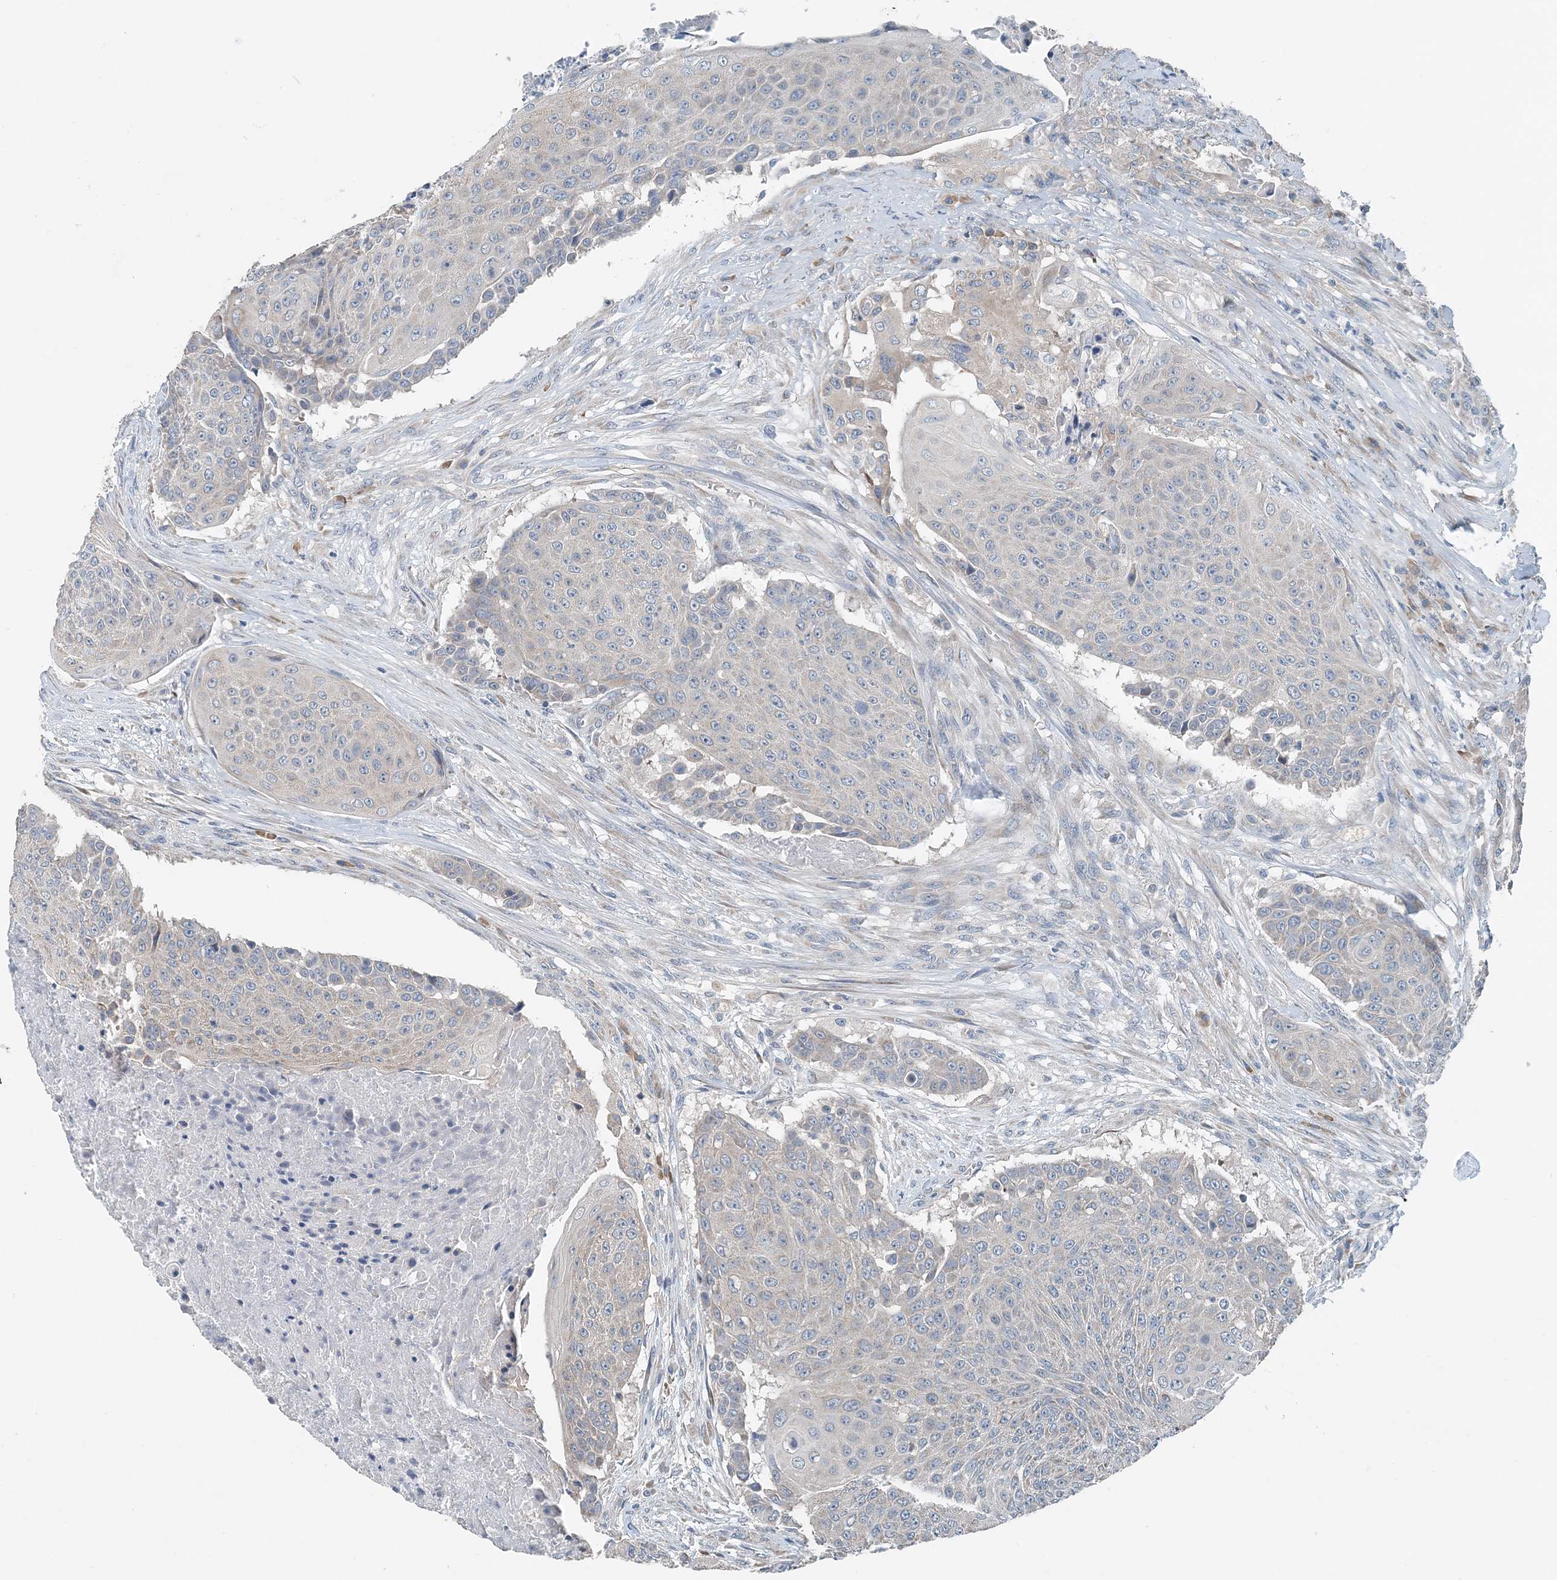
{"staining": {"intensity": "negative", "quantity": "none", "location": "none"}, "tissue": "urothelial cancer", "cell_type": "Tumor cells", "image_type": "cancer", "snomed": [{"axis": "morphology", "description": "Urothelial carcinoma, High grade"}, {"axis": "topography", "description": "Urinary bladder"}], "caption": "Immunohistochemistry of high-grade urothelial carcinoma shows no staining in tumor cells.", "gene": "EEF1A2", "patient": {"sex": "female", "age": 63}}